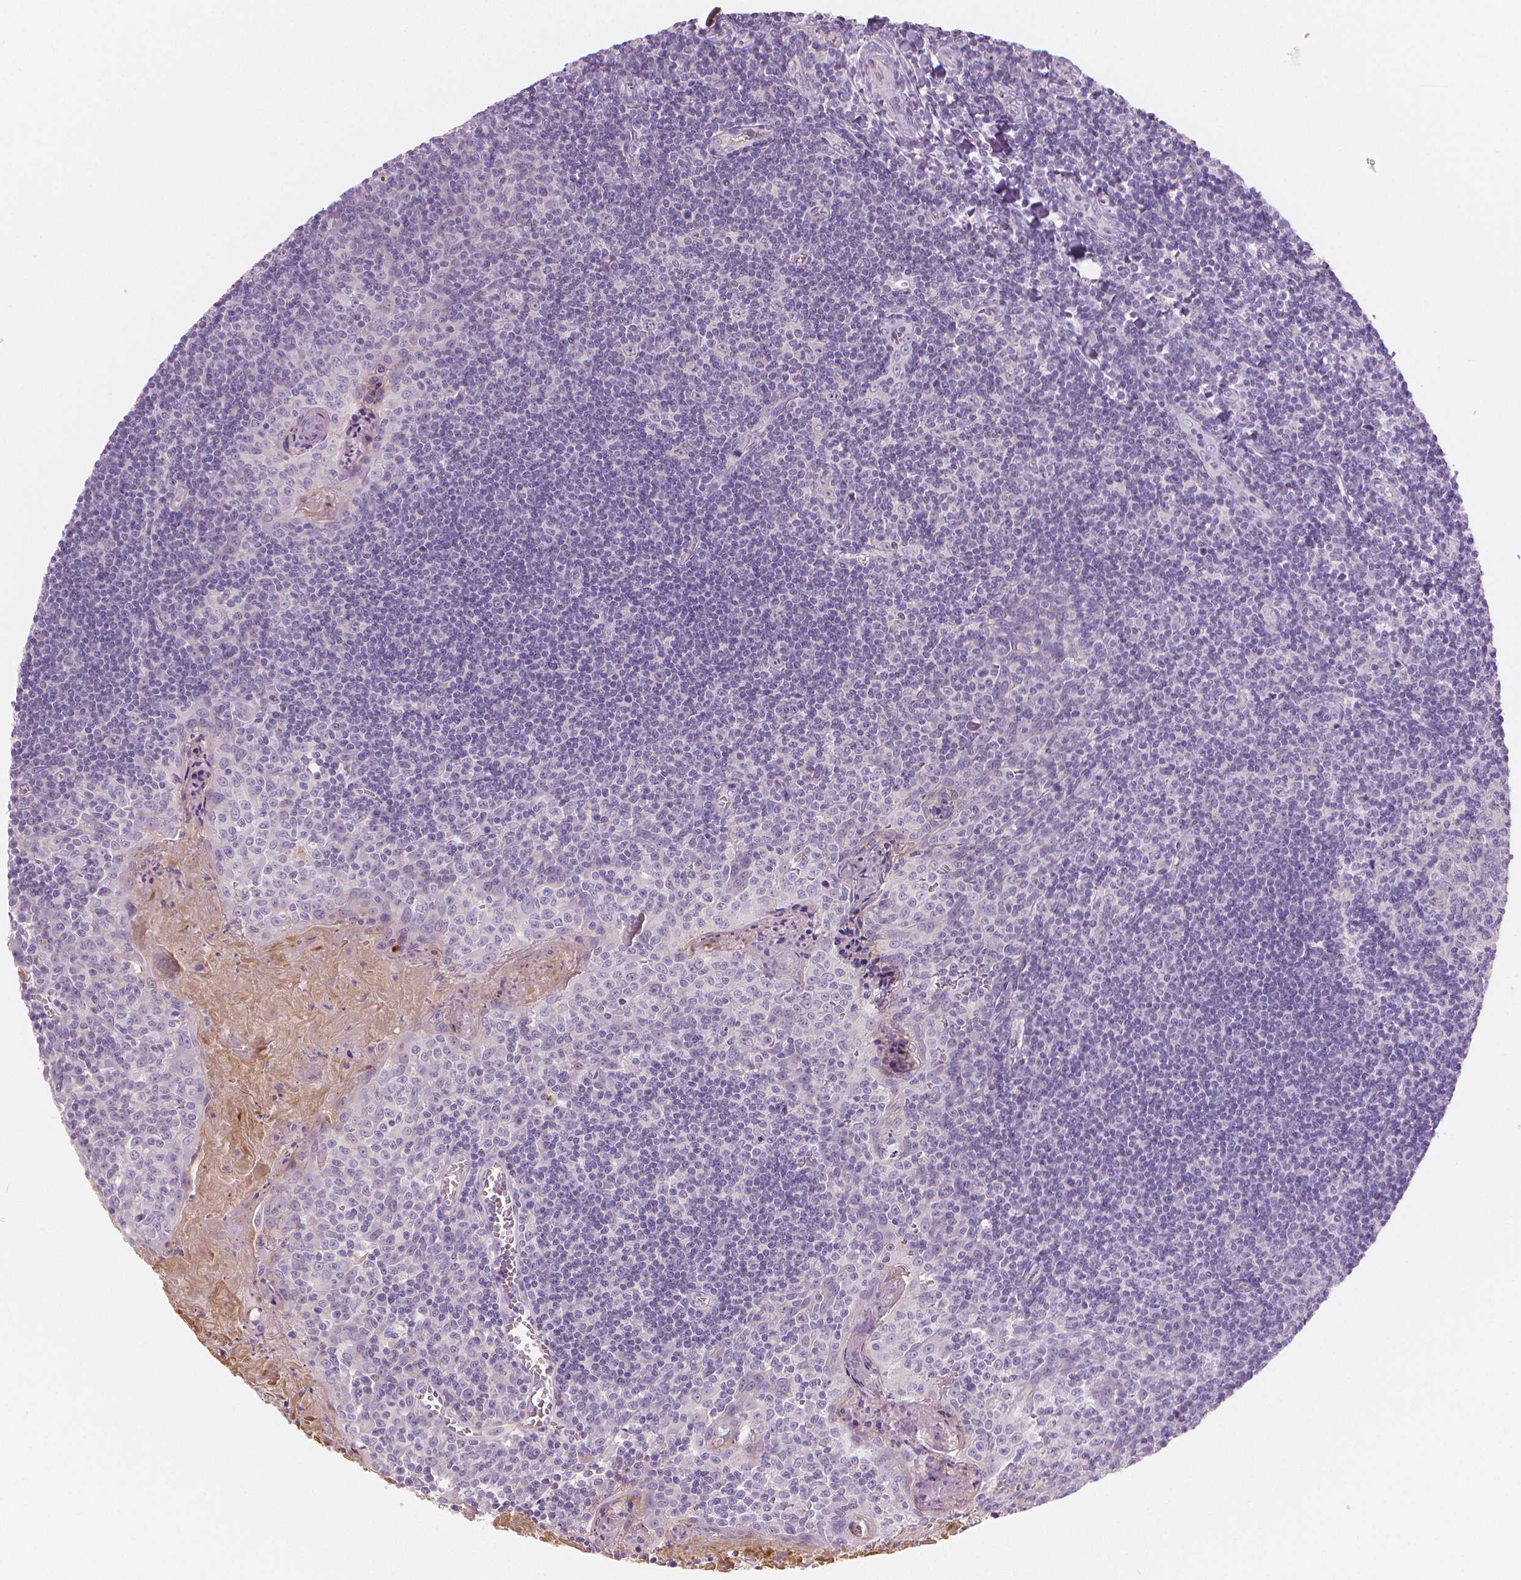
{"staining": {"intensity": "negative", "quantity": "none", "location": "none"}, "tissue": "tonsil", "cell_type": "Germinal center cells", "image_type": "normal", "snomed": [{"axis": "morphology", "description": "Normal tissue, NOS"}, {"axis": "morphology", "description": "Inflammation, NOS"}, {"axis": "topography", "description": "Tonsil"}], "caption": "Immunohistochemistry (IHC) of unremarkable human tonsil reveals no expression in germinal center cells.", "gene": "APOA4", "patient": {"sex": "female", "age": 31}}